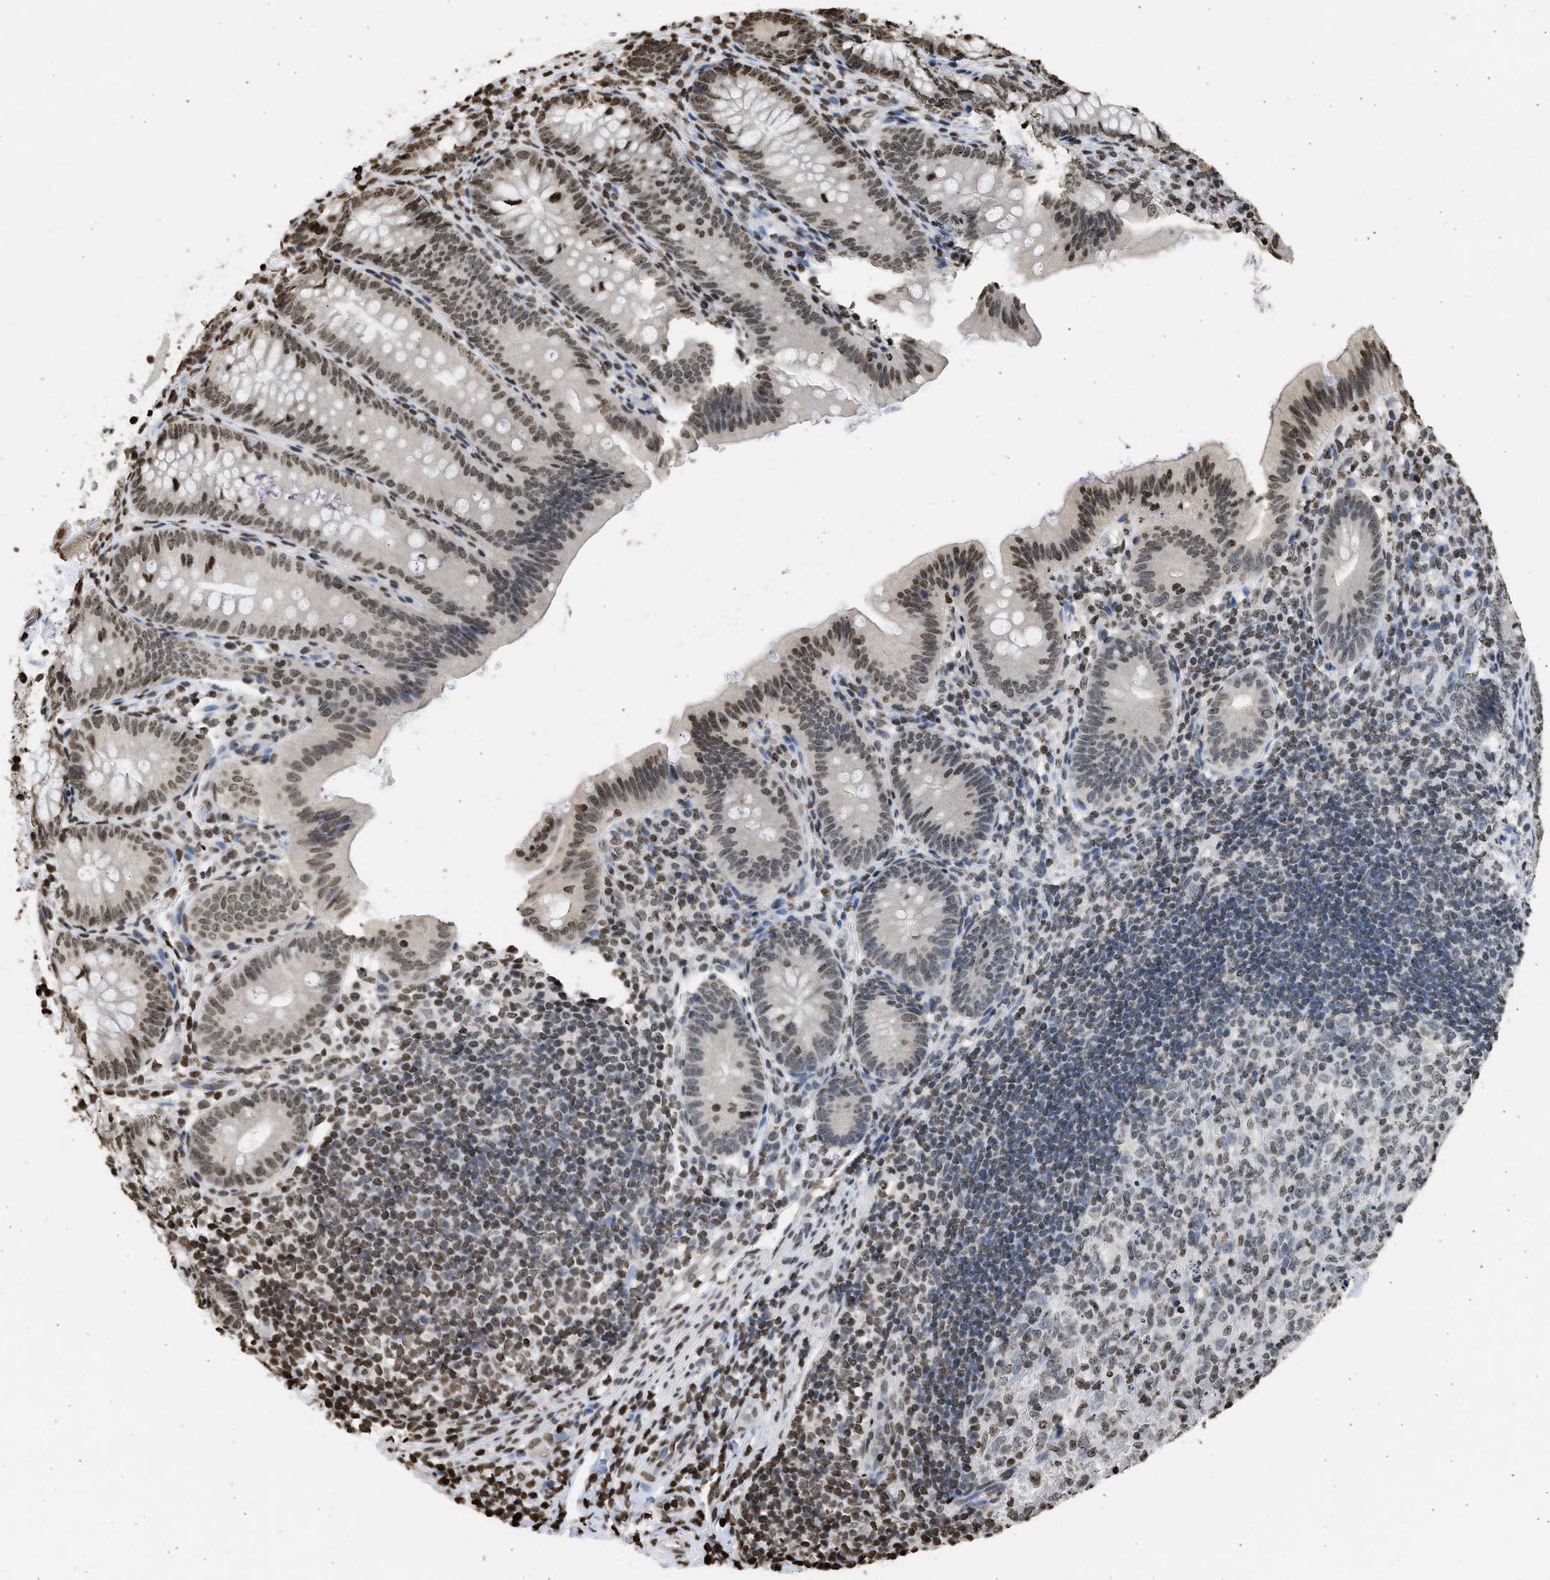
{"staining": {"intensity": "moderate", "quantity": "25%-75%", "location": "nuclear"}, "tissue": "appendix", "cell_type": "Glandular cells", "image_type": "normal", "snomed": [{"axis": "morphology", "description": "Normal tissue, NOS"}, {"axis": "topography", "description": "Appendix"}], "caption": "The immunohistochemical stain highlights moderate nuclear staining in glandular cells of benign appendix. Ihc stains the protein of interest in brown and the nuclei are stained blue.", "gene": "RRAGC", "patient": {"sex": "male", "age": 1}}